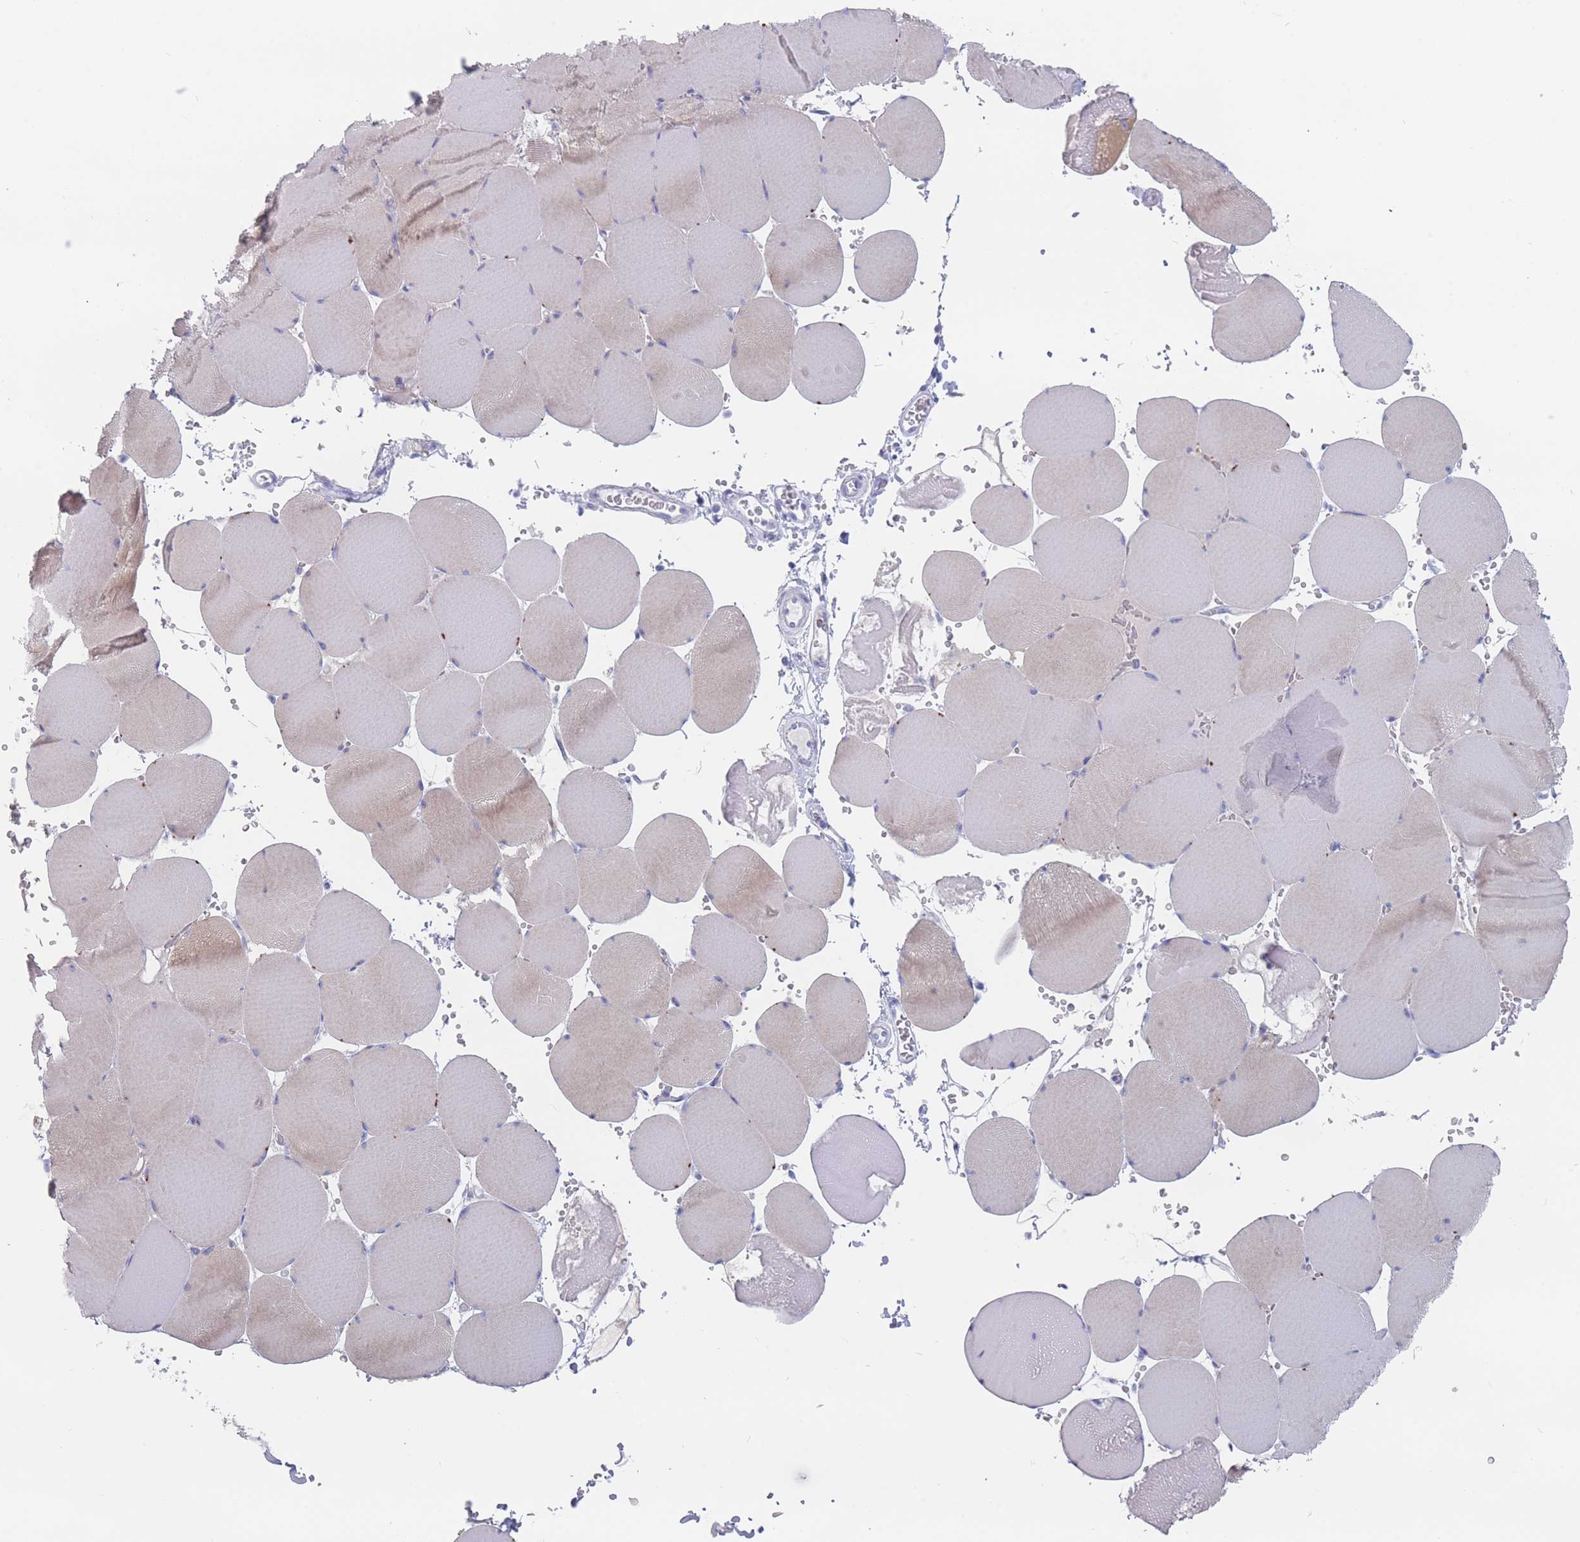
{"staining": {"intensity": "negative", "quantity": "none", "location": "none"}, "tissue": "skeletal muscle", "cell_type": "Myocytes", "image_type": "normal", "snomed": [{"axis": "morphology", "description": "Normal tissue, NOS"}, {"axis": "topography", "description": "Skeletal muscle"}, {"axis": "topography", "description": "Head-Neck"}], "caption": "A high-resolution micrograph shows immunohistochemistry staining of normal skeletal muscle, which demonstrates no significant positivity in myocytes. (DAB immunohistochemistry (IHC), high magnification).", "gene": "ST8SIA5", "patient": {"sex": "male", "age": 66}}